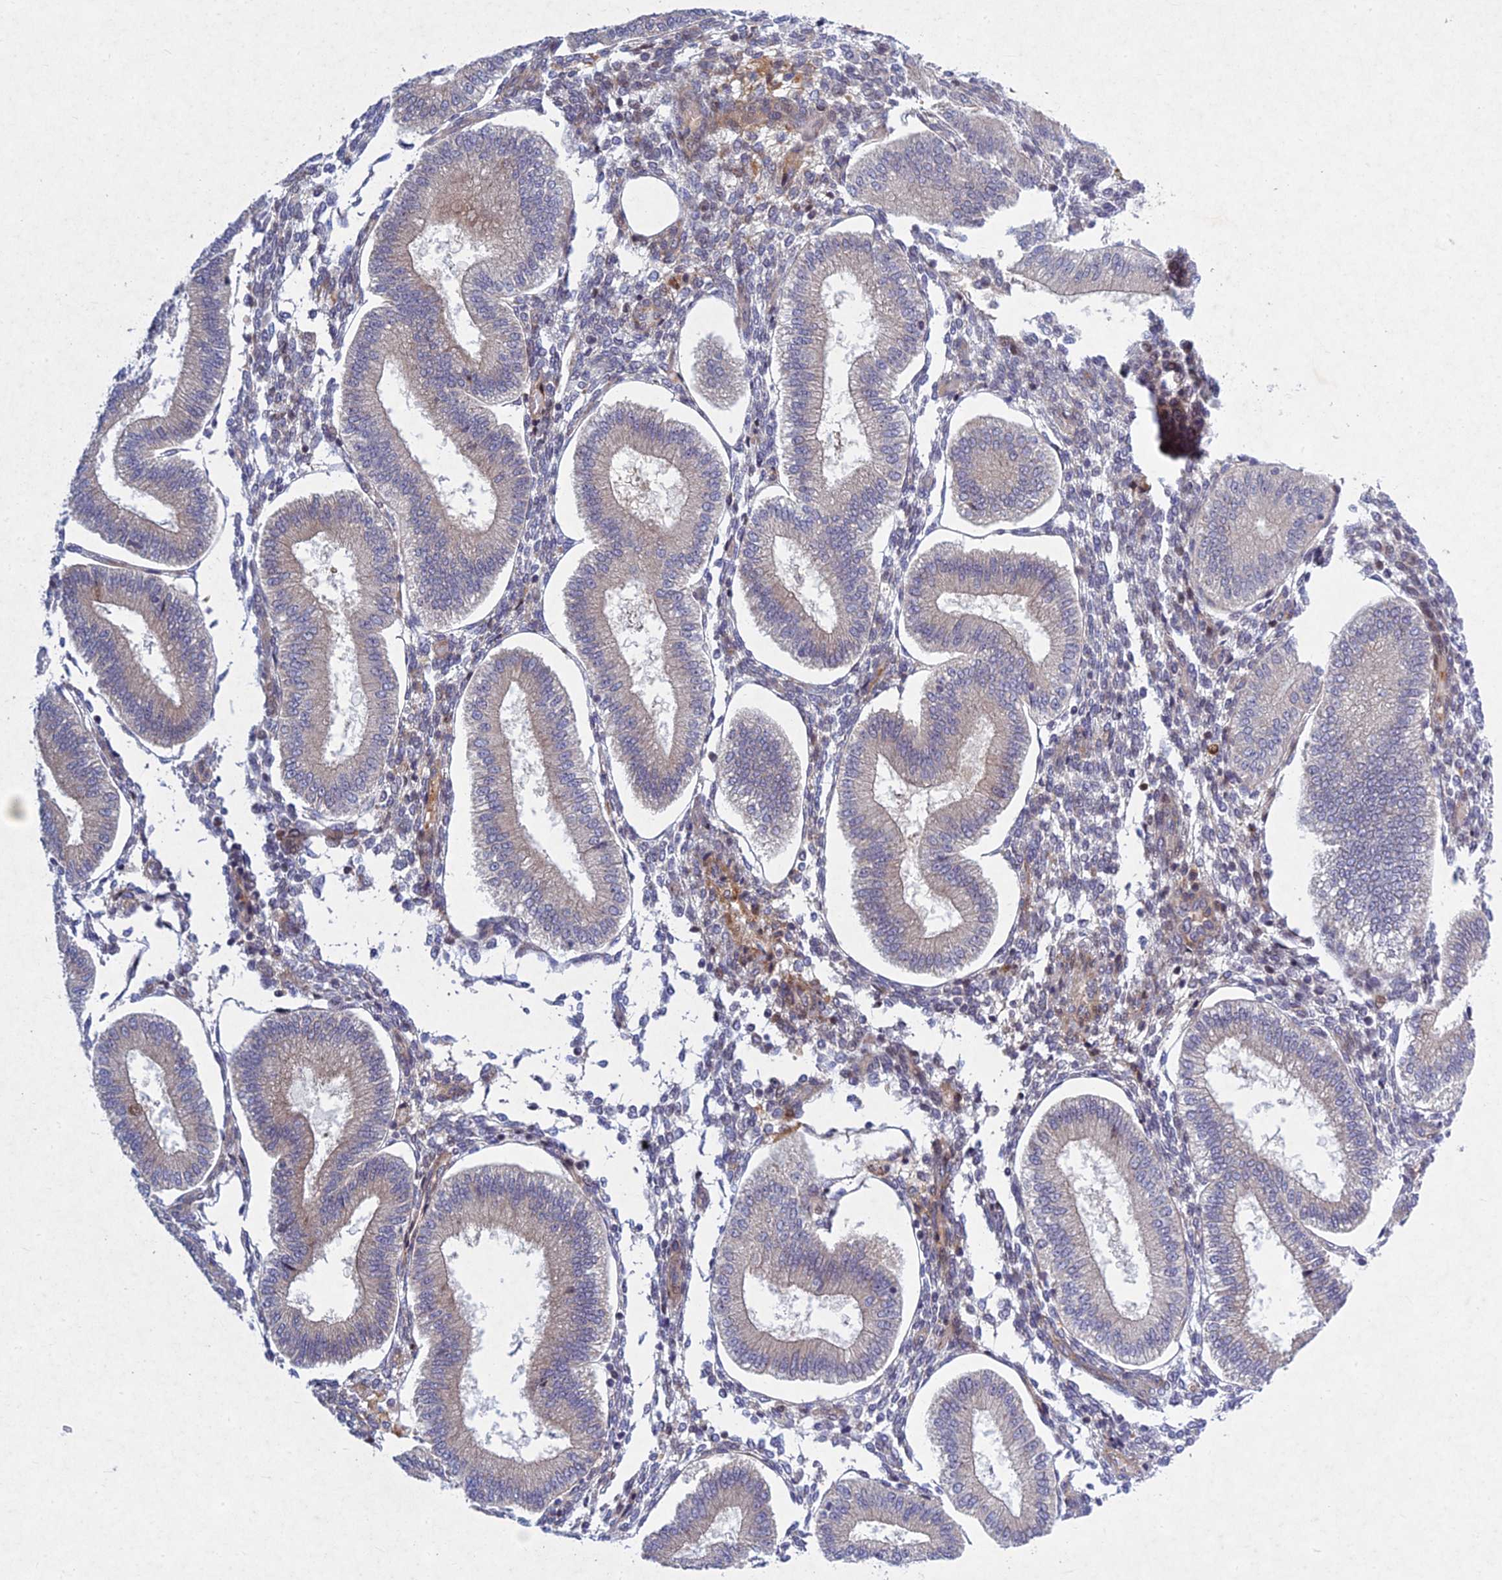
{"staining": {"intensity": "negative", "quantity": "none", "location": "none"}, "tissue": "endometrium", "cell_type": "Cells in endometrial stroma", "image_type": "normal", "snomed": [{"axis": "morphology", "description": "Normal tissue, NOS"}, {"axis": "topography", "description": "Endometrium"}], "caption": "This is a histopathology image of IHC staining of benign endometrium, which shows no positivity in cells in endometrial stroma.", "gene": "PTHLH", "patient": {"sex": "female", "age": 39}}